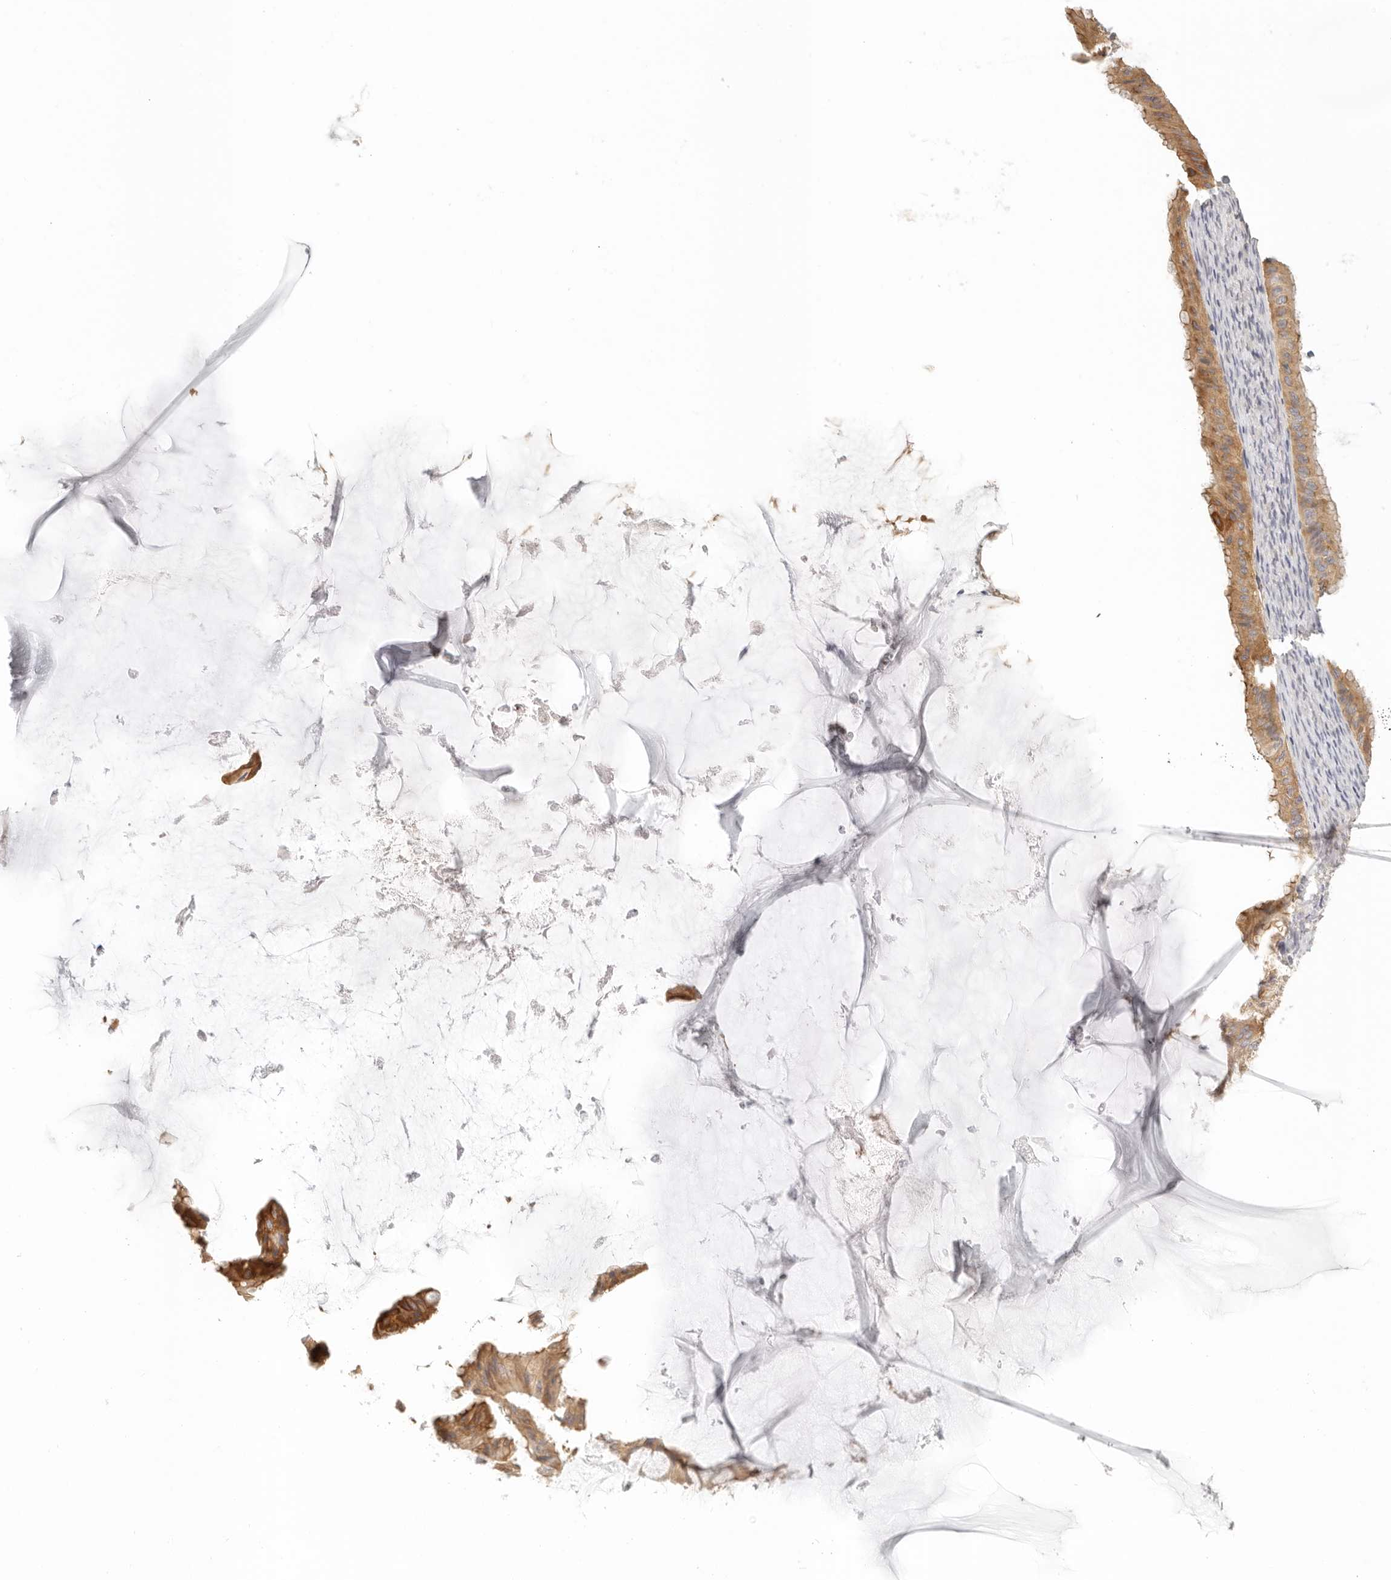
{"staining": {"intensity": "moderate", "quantity": ">75%", "location": "cytoplasmic/membranous"}, "tissue": "ovarian cancer", "cell_type": "Tumor cells", "image_type": "cancer", "snomed": [{"axis": "morphology", "description": "Cystadenocarcinoma, mucinous, NOS"}, {"axis": "topography", "description": "Ovary"}], "caption": "A photomicrograph of human ovarian cancer stained for a protein exhibits moderate cytoplasmic/membranous brown staining in tumor cells.", "gene": "ANXA9", "patient": {"sex": "female", "age": 61}}